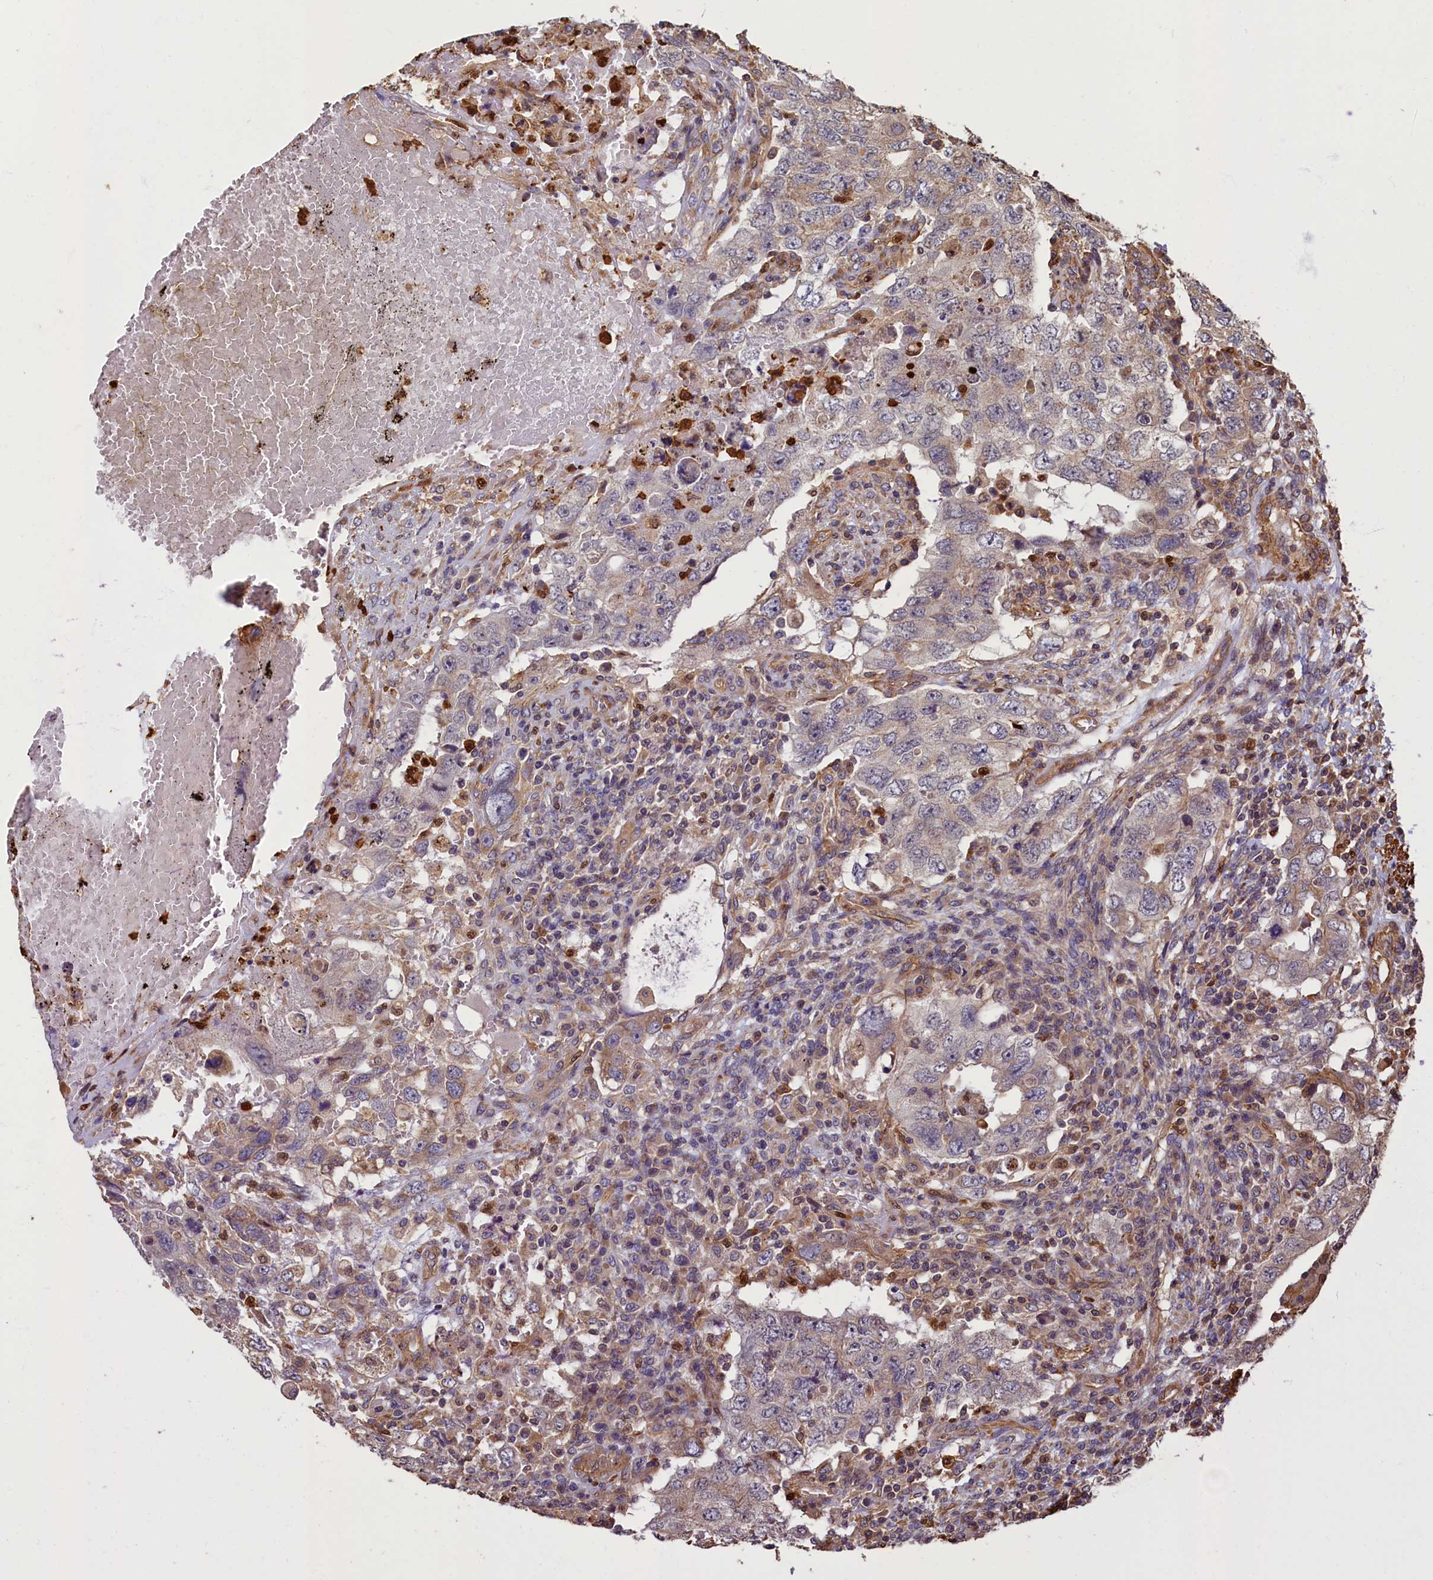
{"staining": {"intensity": "negative", "quantity": "none", "location": "none"}, "tissue": "testis cancer", "cell_type": "Tumor cells", "image_type": "cancer", "snomed": [{"axis": "morphology", "description": "Carcinoma, Embryonal, NOS"}, {"axis": "topography", "description": "Testis"}], "caption": "This is an IHC micrograph of human testis cancer (embryonal carcinoma). There is no positivity in tumor cells.", "gene": "CCDC102B", "patient": {"sex": "male", "age": 26}}